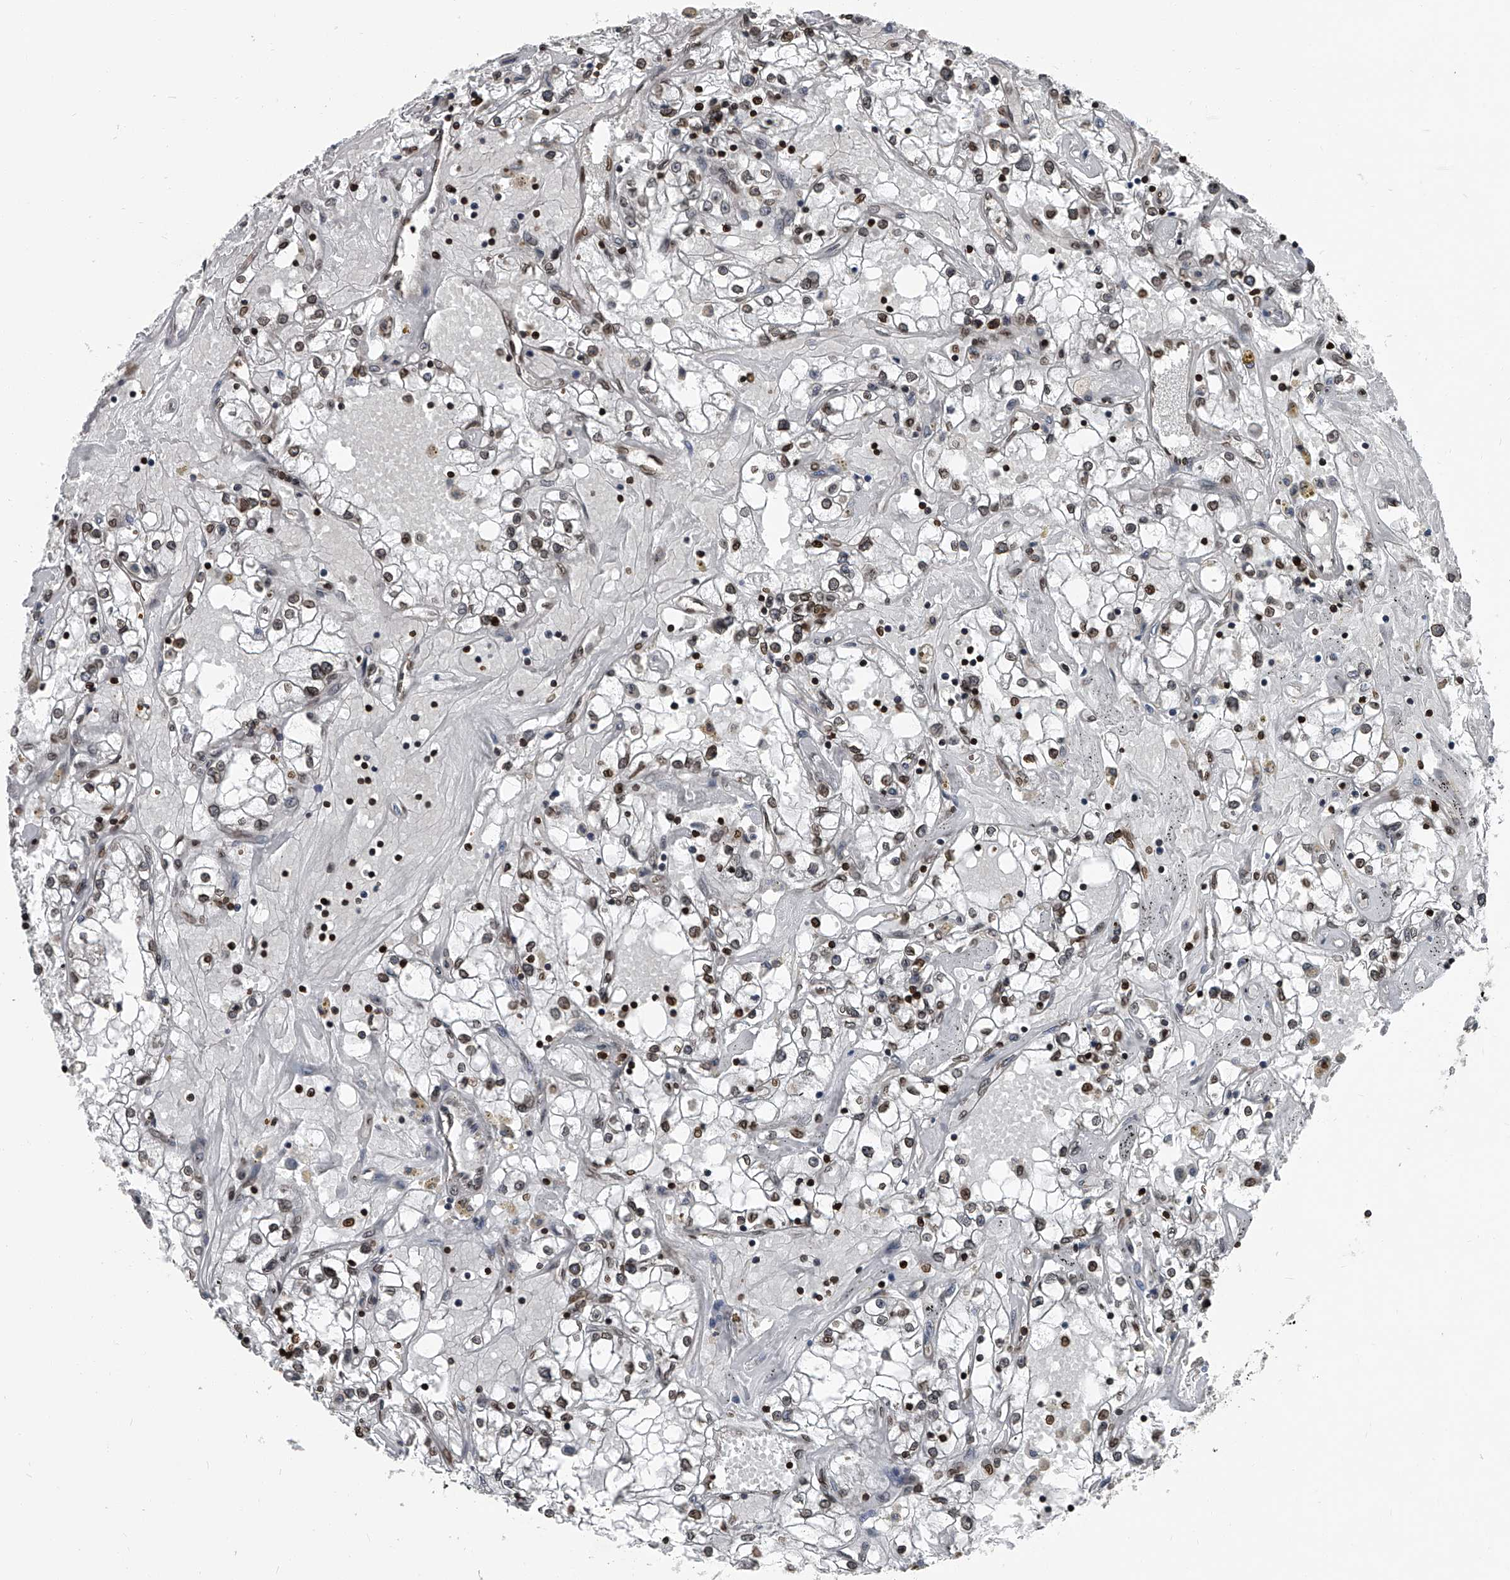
{"staining": {"intensity": "moderate", "quantity": "<25%", "location": "nuclear"}, "tissue": "renal cancer", "cell_type": "Tumor cells", "image_type": "cancer", "snomed": [{"axis": "morphology", "description": "Adenocarcinoma, NOS"}, {"axis": "topography", "description": "Kidney"}], "caption": "An image of human adenocarcinoma (renal) stained for a protein reveals moderate nuclear brown staining in tumor cells.", "gene": "PHF20", "patient": {"sex": "male", "age": 56}}